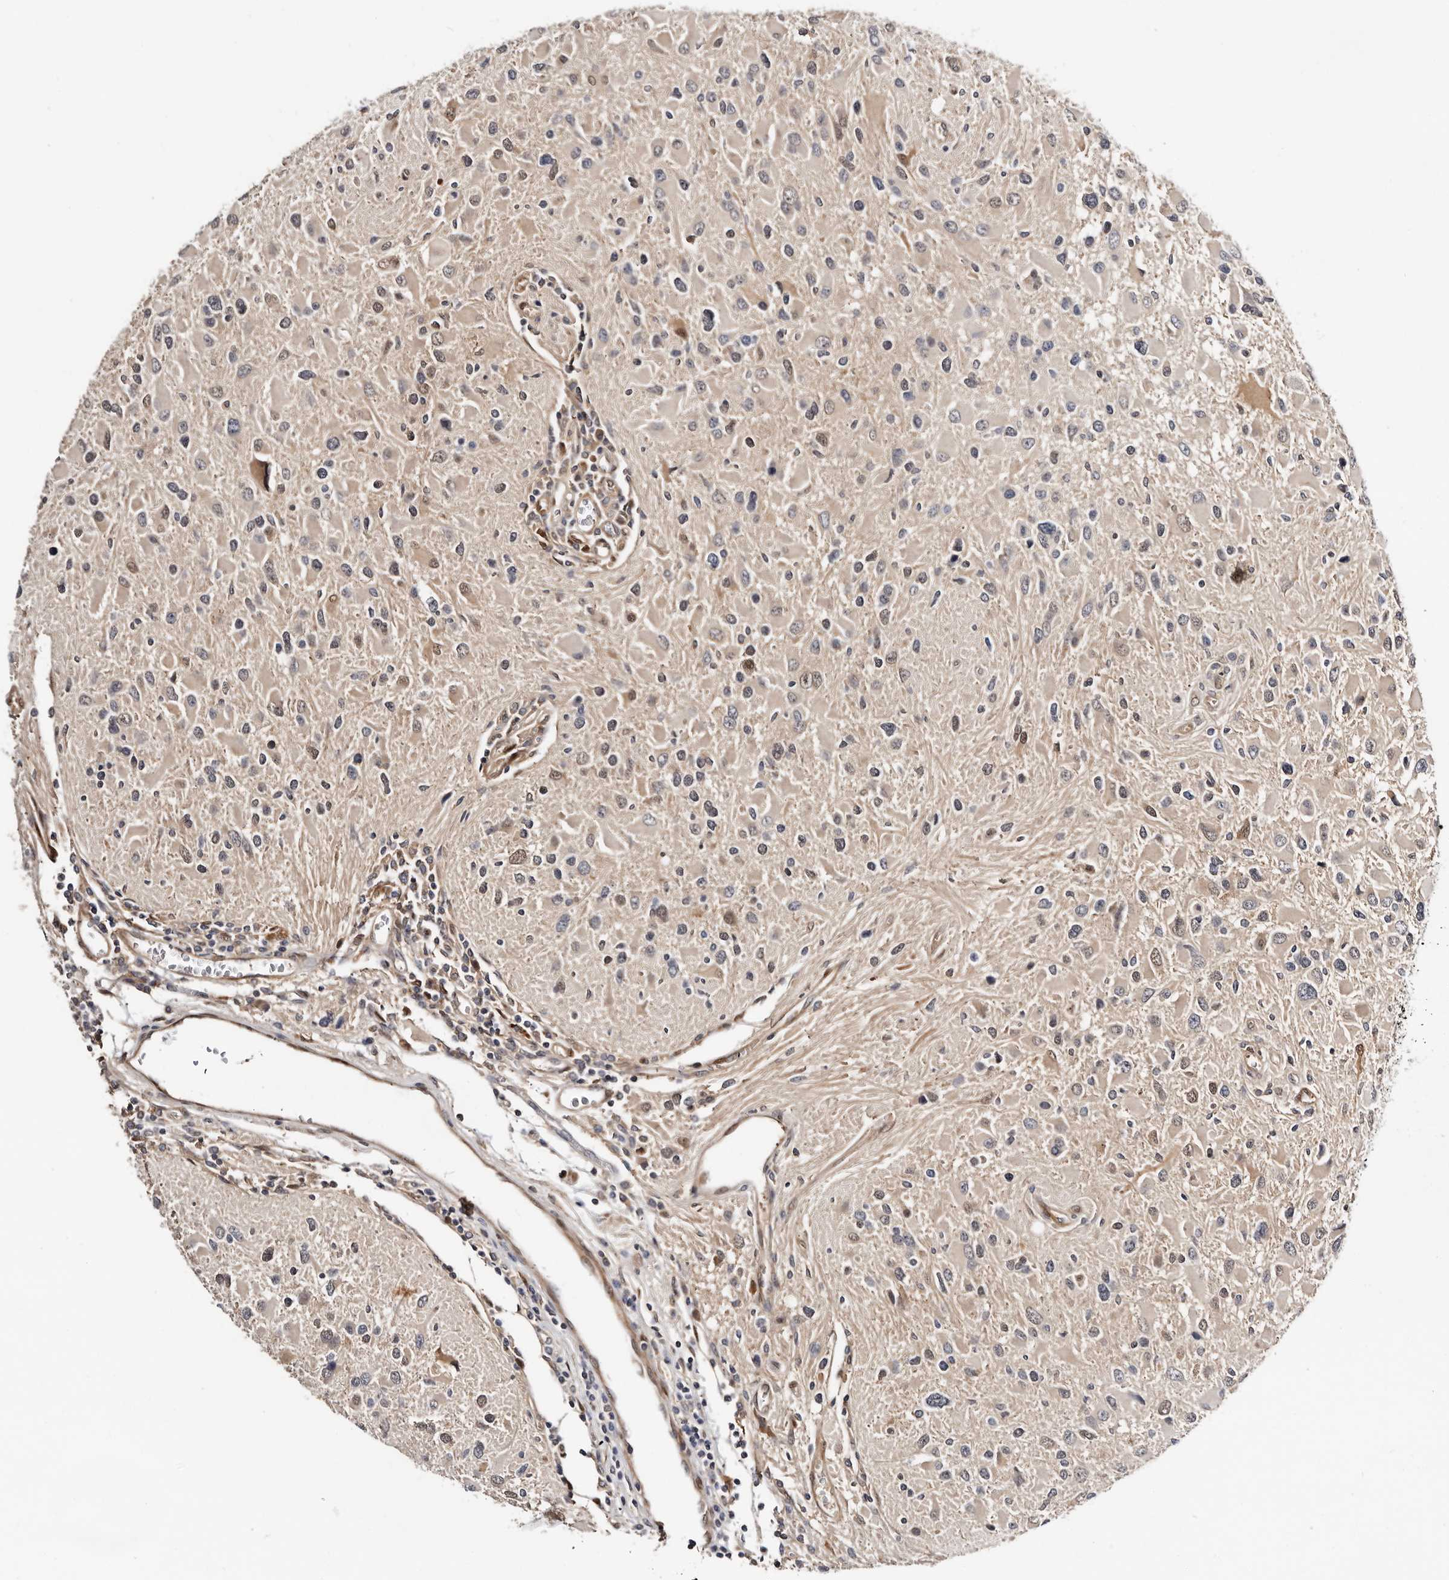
{"staining": {"intensity": "negative", "quantity": "none", "location": "none"}, "tissue": "glioma", "cell_type": "Tumor cells", "image_type": "cancer", "snomed": [{"axis": "morphology", "description": "Glioma, malignant, High grade"}, {"axis": "topography", "description": "Brain"}], "caption": "Malignant high-grade glioma was stained to show a protein in brown. There is no significant staining in tumor cells.", "gene": "TP53I3", "patient": {"sex": "male", "age": 53}}